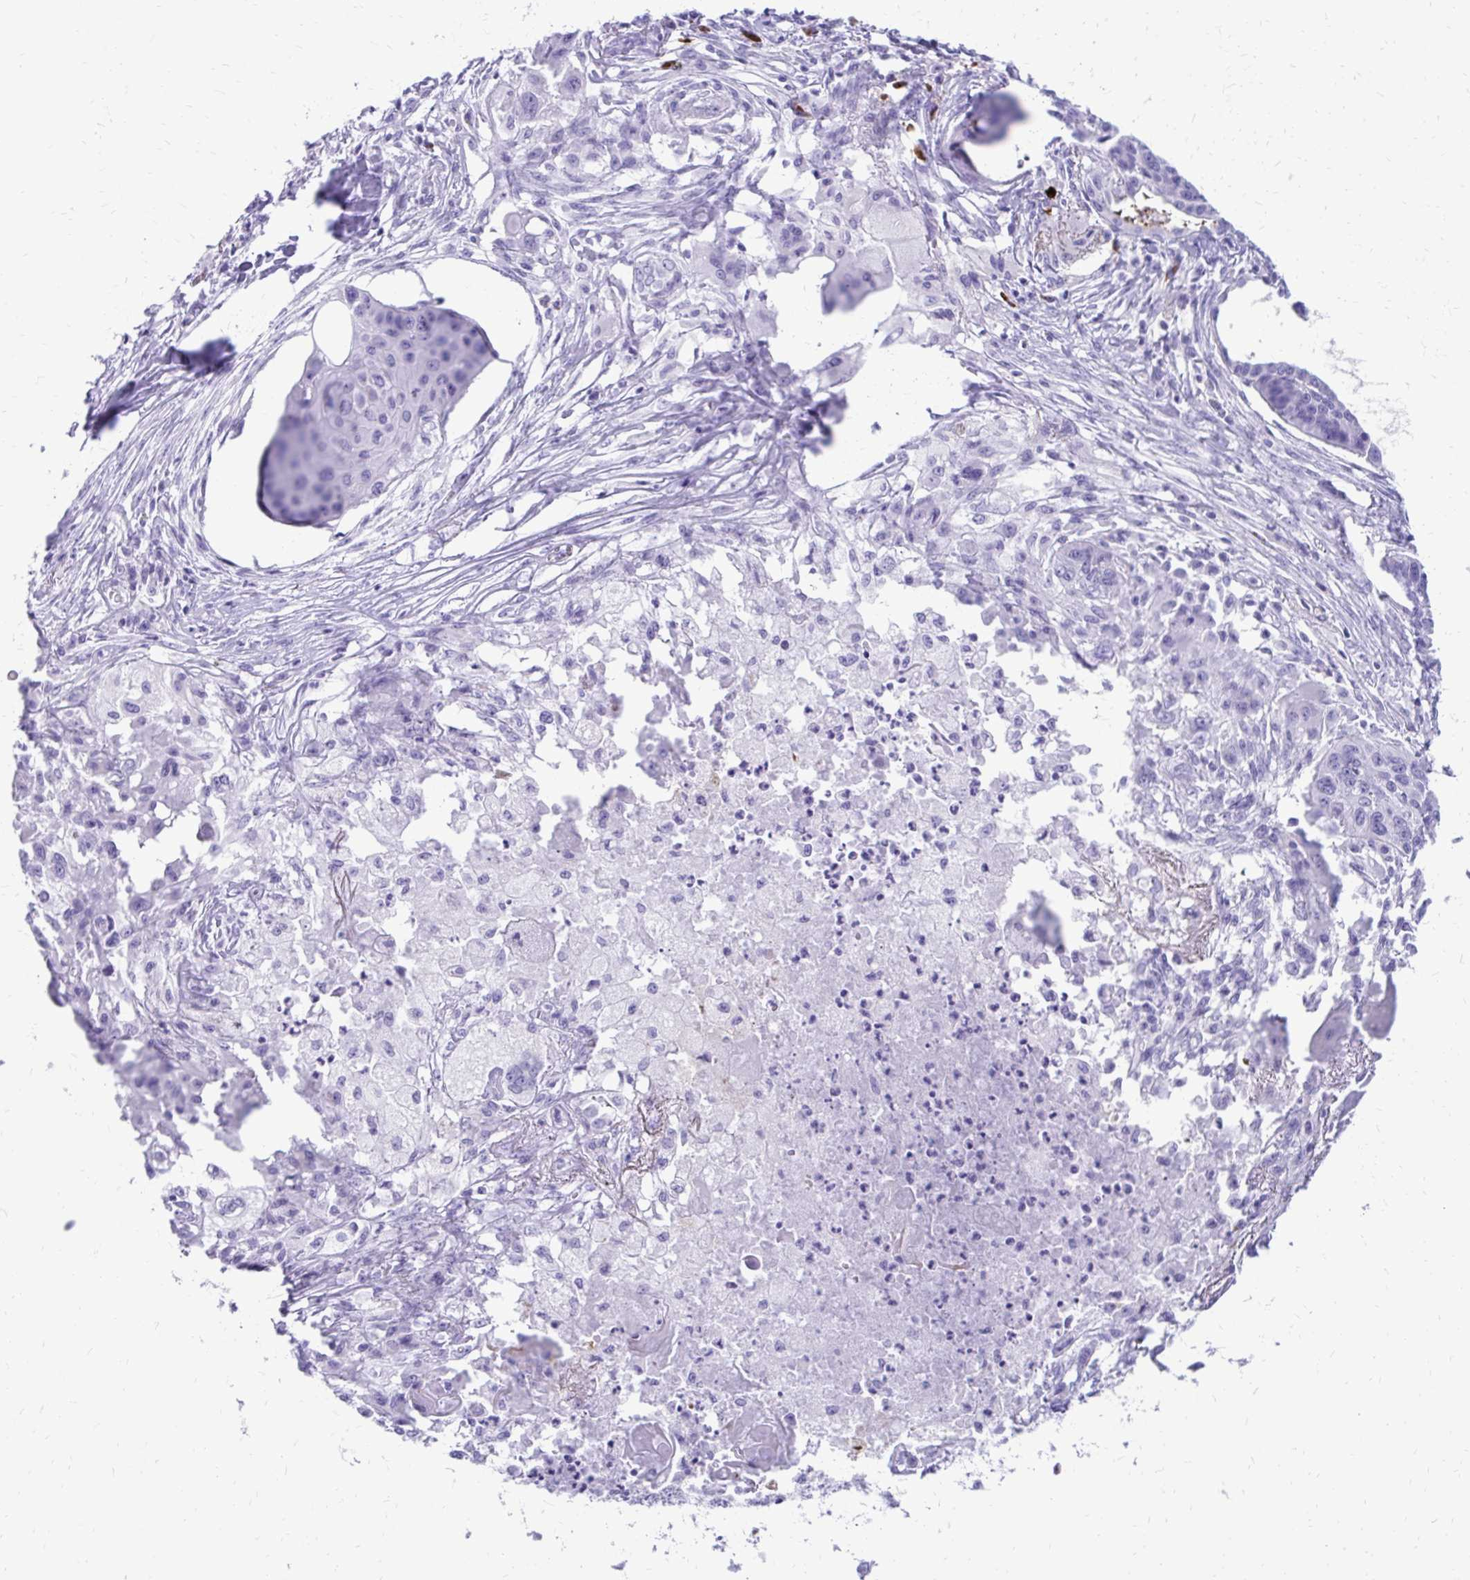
{"staining": {"intensity": "negative", "quantity": "none", "location": "none"}, "tissue": "lung cancer", "cell_type": "Tumor cells", "image_type": "cancer", "snomed": [{"axis": "morphology", "description": "Squamous cell carcinoma, NOS"}, {"axis": "topography", "description": "Lung"}], "caption": "Protein analysis of lung cancer demonstrates no significant positivity in tumor cells. Nuclei are stained in blue.", "gene": "SATL1", "patient": {"sex": "male", "age": 71}}